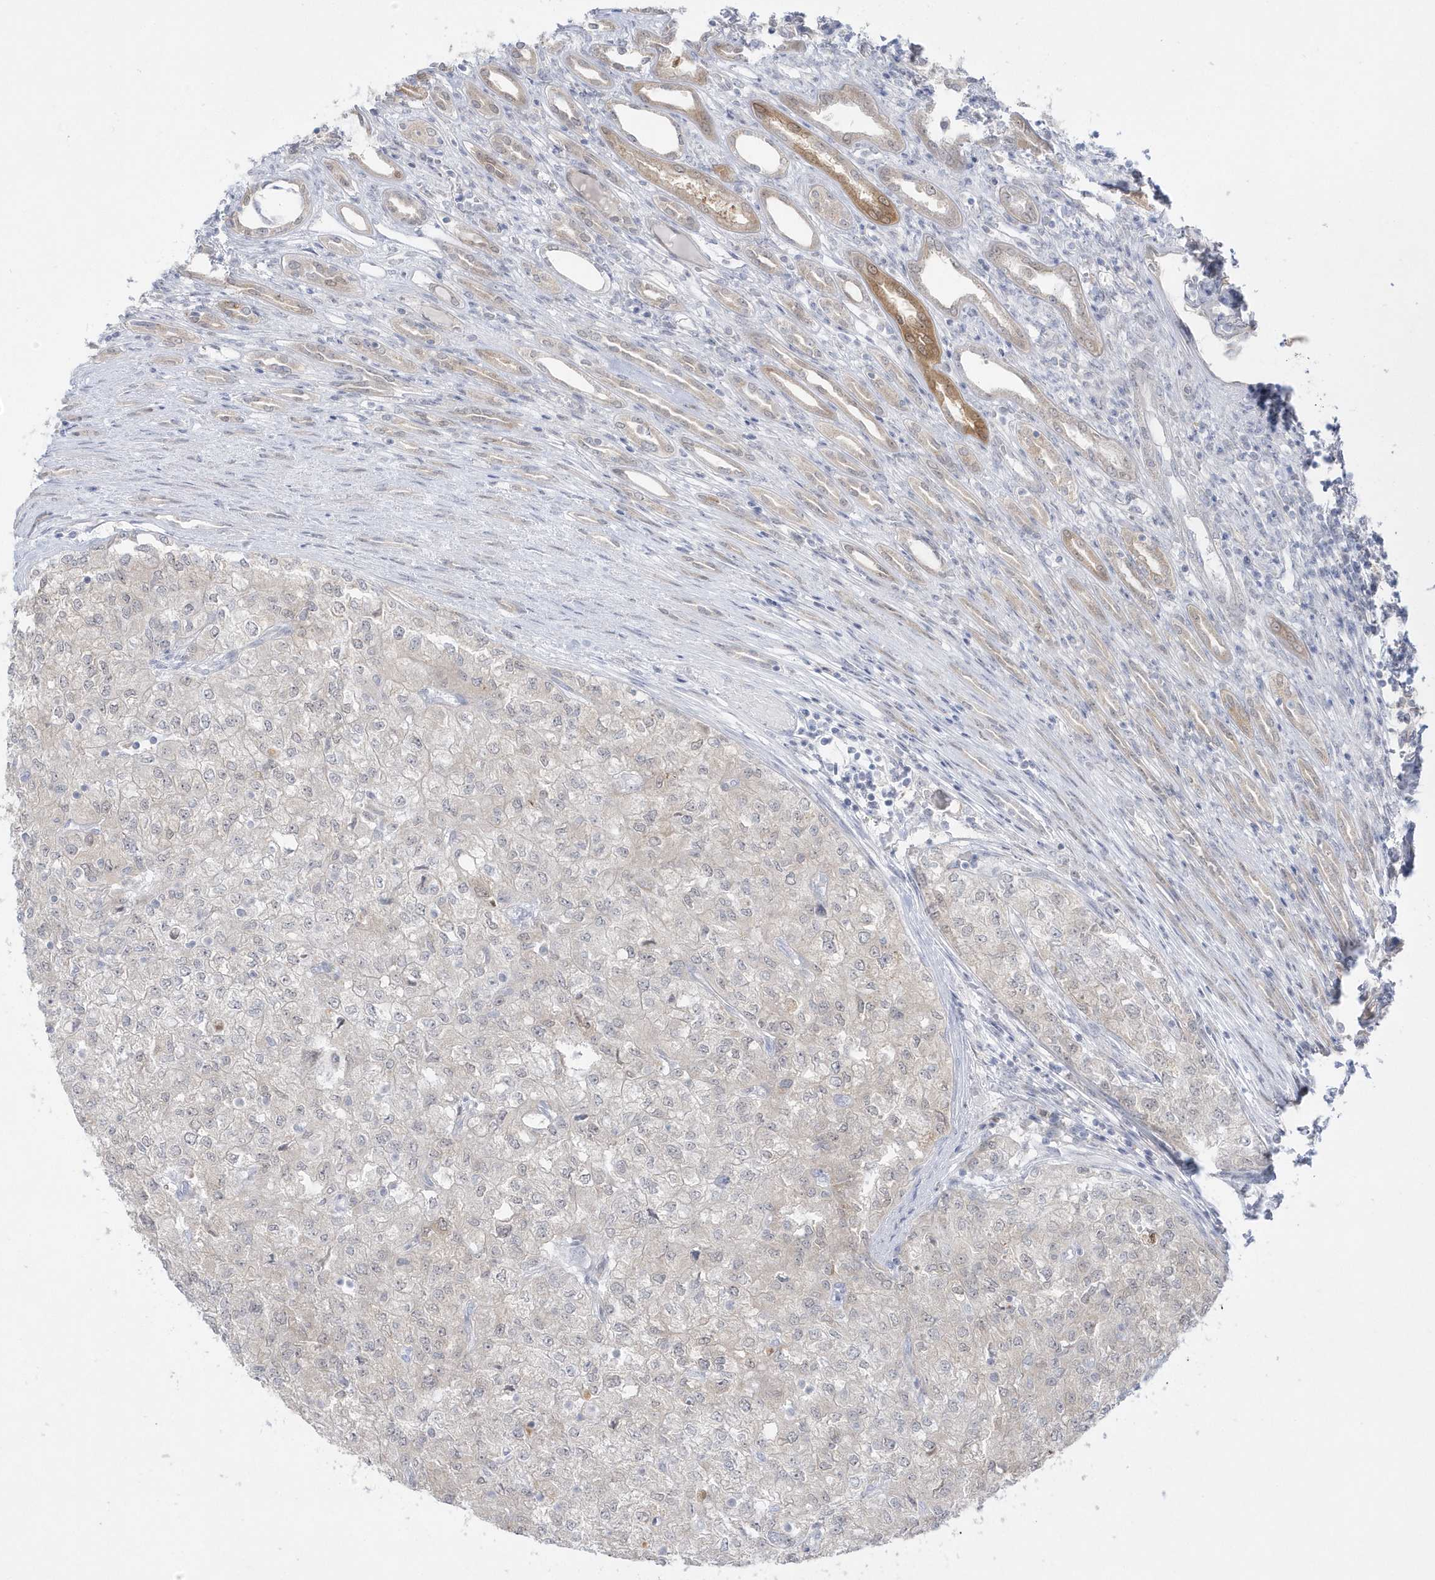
{"staining": {"intensity": "negative", "quantity": "none", "location": "none"}, "tissue": "renal cancer", "cell_type": "Tumor cells", "image_type": "cancer", "snomed": [{"axis": "morphology", "description": "Adenocarcinoma, NOS"}, {"axis": "topography", "description": "Kidney"}], "caption": "Image shows no significant protein staining in tumor cells of adenocarcinoma (renal).", "gene": "PCBD1", "patient": {"sex": "female", "age": 54}}